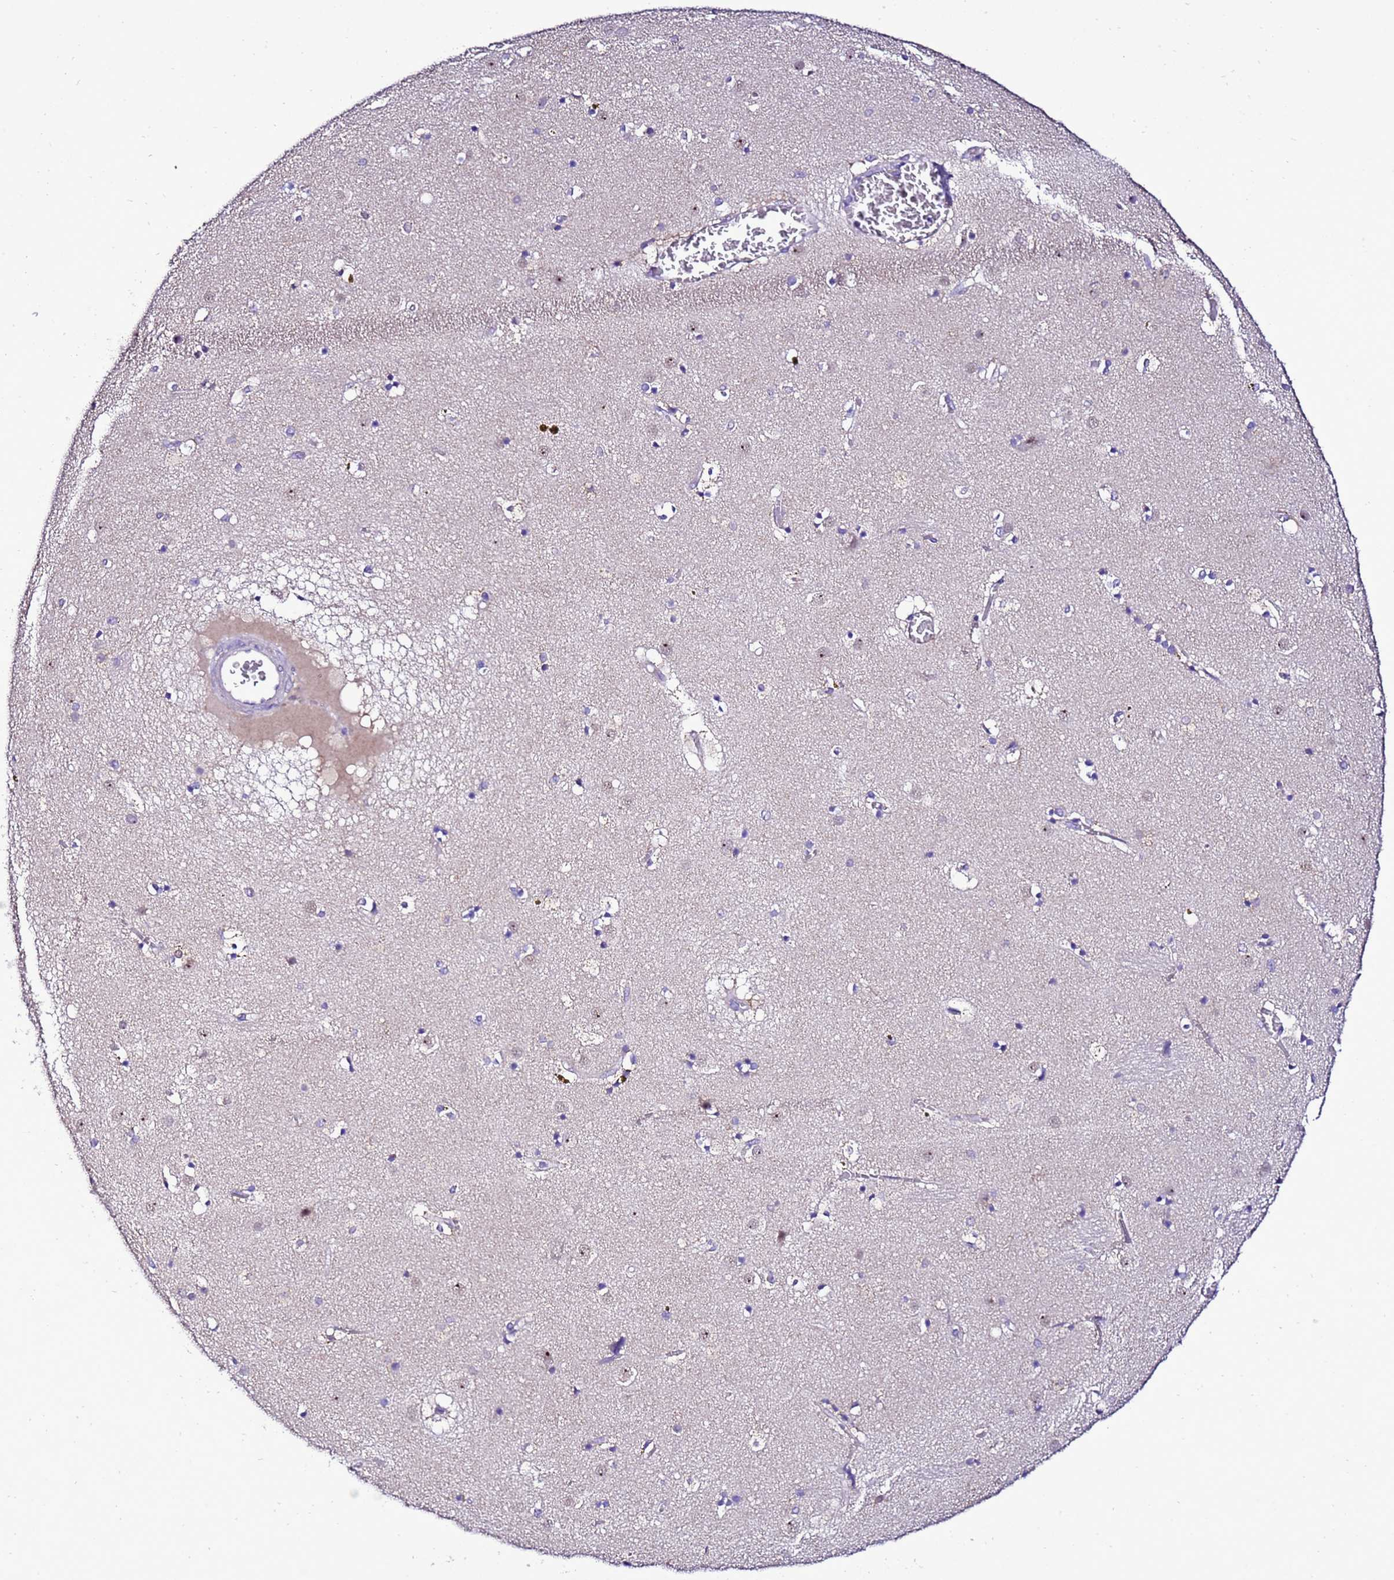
{"staining": {"intensity": "negative", "quantity": "none", "location": "none"}, "tissue": "caudate", "cell_type": "Glial cells", "image_type": "normal", "snomed": [{"axis": "morphology", "description": "Normal tissue, NOS"}, {"axis": "topography", "description": "Lateral ventricle wall"}], "caption": "DAB immunohistochemical staining of unremarkable human caudate reveals no significant staining in glial cells. (Immunohistochemistry (ihc), brightfield microscopy, high magnification).", "gene": "DPH6", "patient": {"sex": "male", "age": 70}}